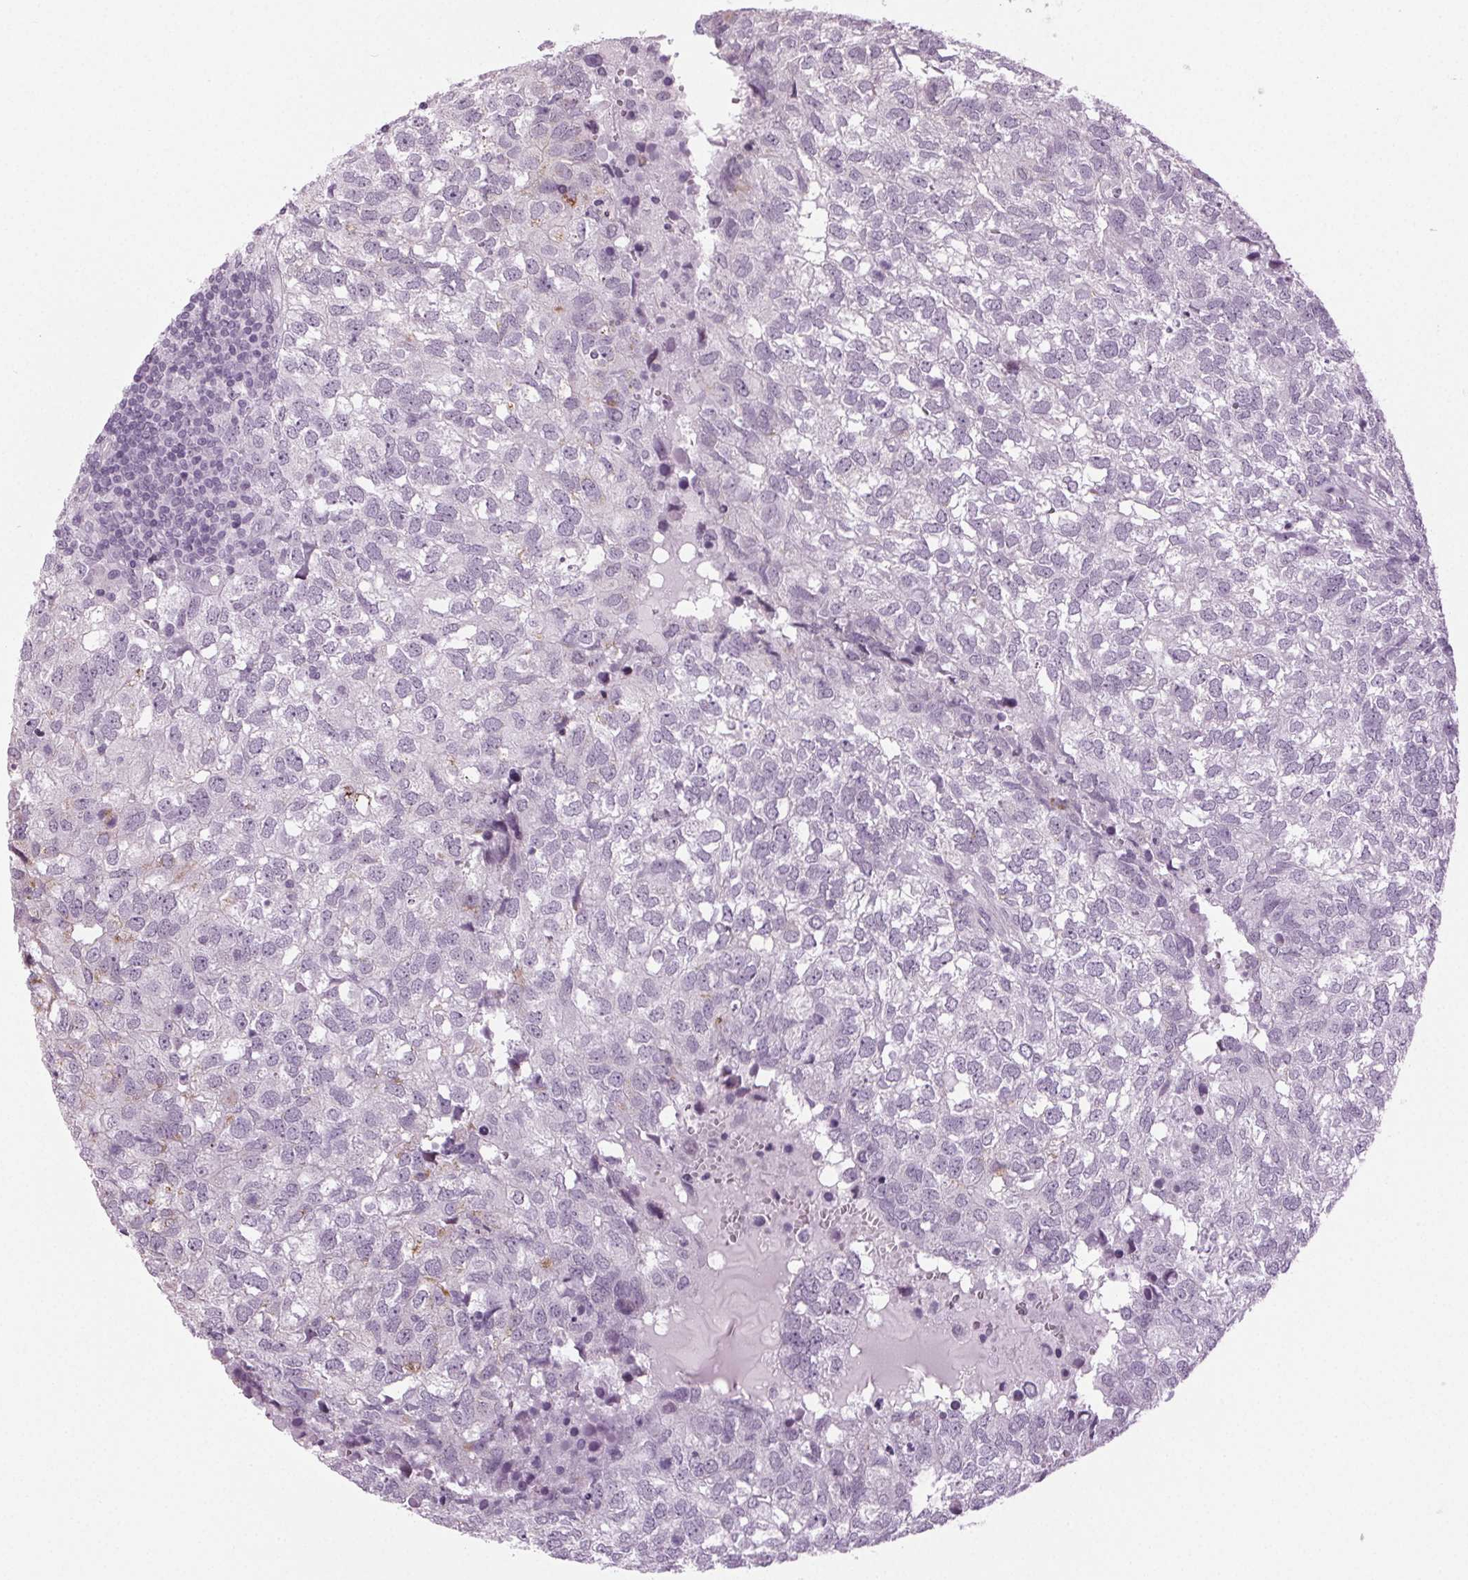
{"staining": {"intensity": "negative", "quantity": "none", "location": "none"}, "tissue": "breast cancer", "cell_type": "Tumor cells", "image_type": "cancer", "snomed": [{"axis": "morphology", "description": "Duct carcinoma"}, {"axis": "topography", "description": "Breast"}], "caption": "The histopathology image displays no staining of tumor cells in breast intraductal carcinoma.", "gene": "DNAH12", "patient": {"sex": "female", "age": 30}}